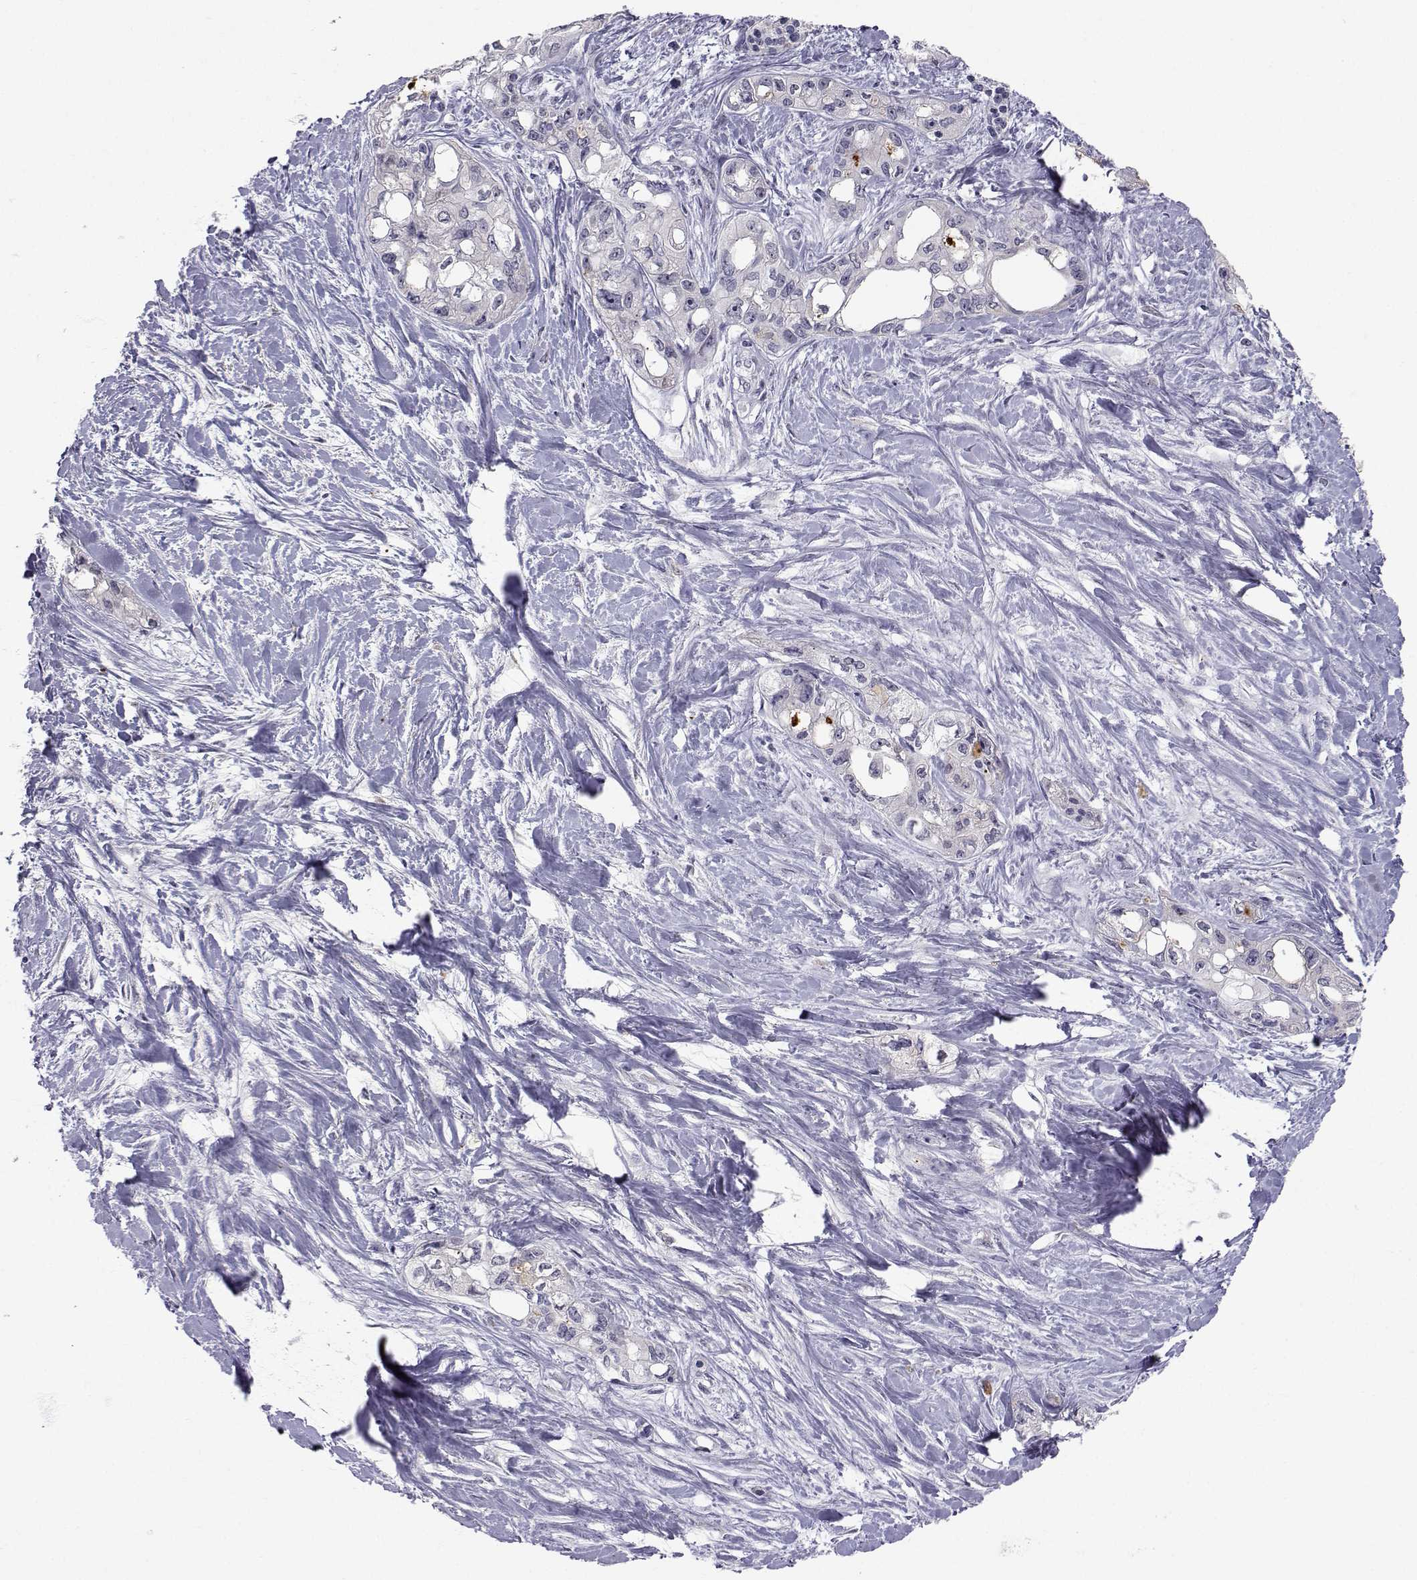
{"staining": {"intensity": "negative", "quantity": "none", "location": "none"}, "tissue": "pancreatic cancer", "cell_type": "Tumor cells", "image_type": "cancer", "snomed": [{"axis": "morphology", "description": "Adenocarcinoma, NOS"}, {"axis": "topography", "description": "Pancreas"}], "caption": "Tumor cells show no significant positivity in pancreatic cancer (adenocarcinoma). (DAB IHC, high magnification).", "gene": "SLC6A3", "patient": {"sex": "female", "age": 50}}